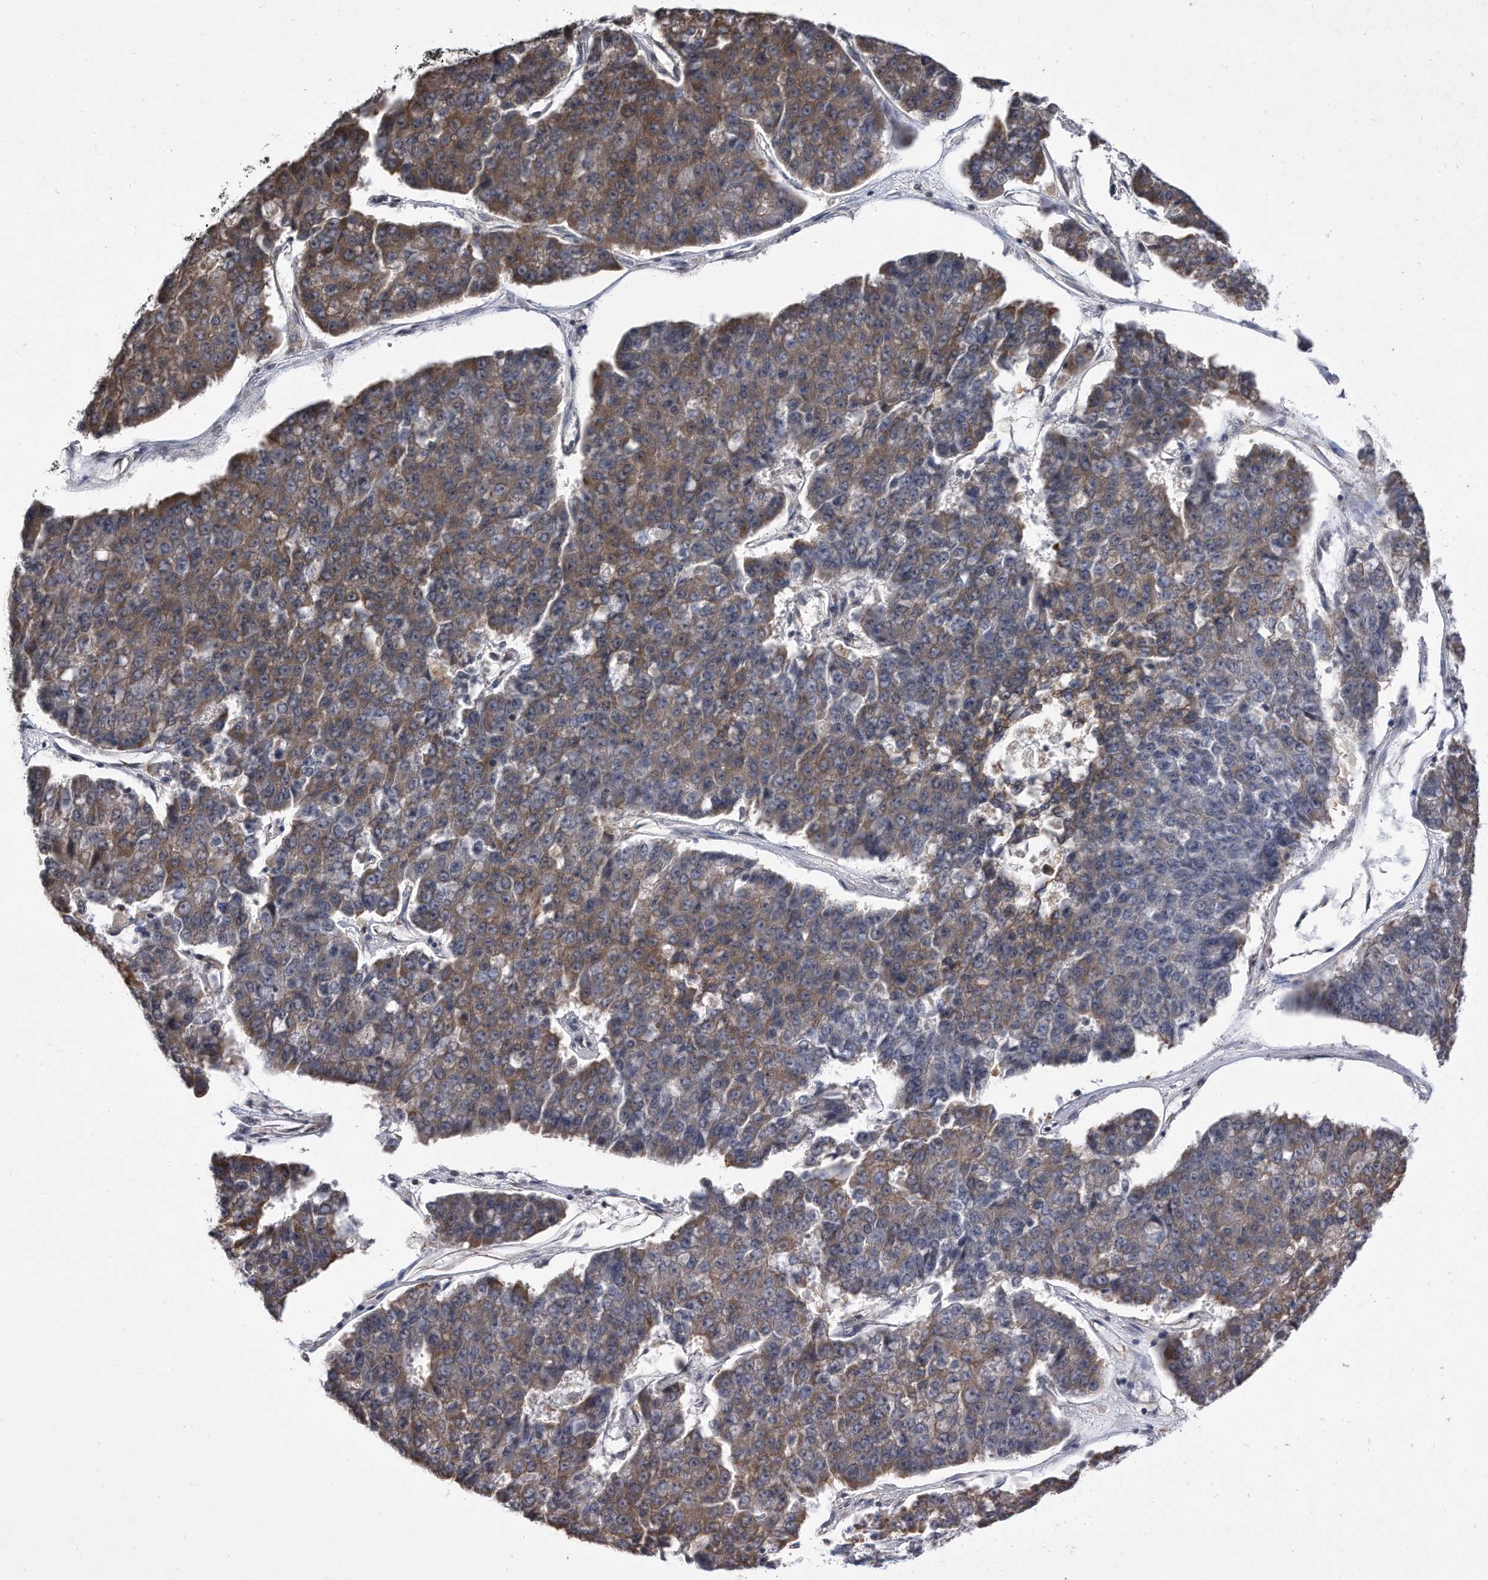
{"staining": {"intensity": "weak", "quantity": ">75%", "location": "cytoplasmic/membranous"}, "tissue": "pancreatic cancer", "cell_type": "Tumor cells", "image_type": "cancer", "snomed": [{"axis": "morphology", "description": "Adenocarcinoma, NOS"}, {"axis": "topography", "description": "Pancreas"}], "caption": "High-magnification brightfield microscopy of pancreatic cancer stained with DAB (3,3'-diaminobenzidine) (brown) and counterstained with hematoxylin (blue). tumor cells exhibit weak cytoplasmic/membranous staining is present in about>75% of cells.", "gene": "DAB1", "patient": {"sex": "male", "age": 50}}